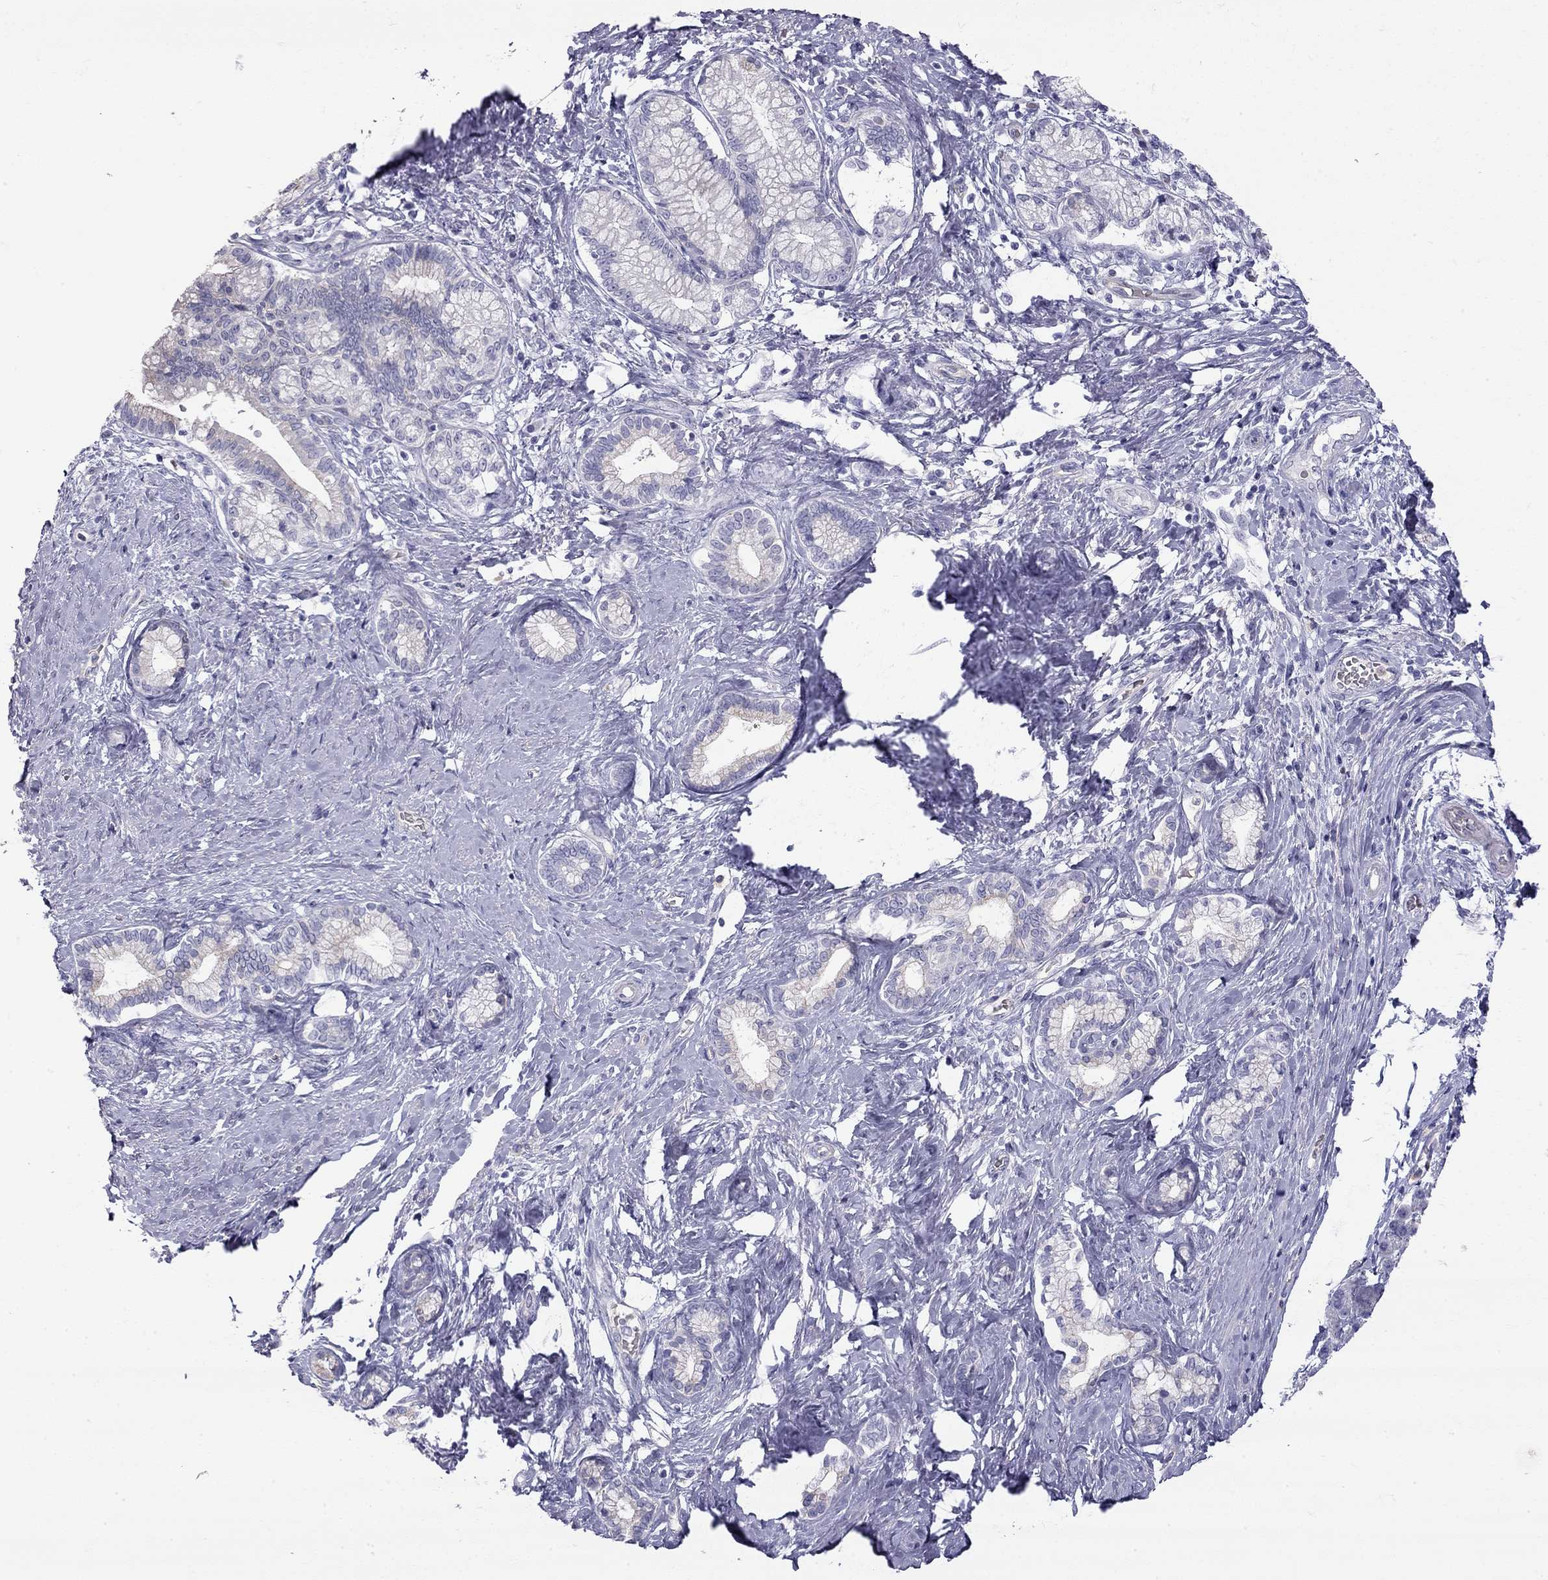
{"staining": {"intensity": "negative", "quantity": "none", "location": "none"}, "tissue": "pancreatic cancer", "cell_type": "Tumor cells", "image_type": "cancer", "snomed": [{"axis": "morphology", "description": "Adenocarcinoma, NOS"}, {"axis": "topography", "description": "Pancreas"}], "caption": "Tumor cells are negative for protein expression in human pancreatic cancer. Nuclei are stained in blue.", "gene": "TDRD6", "patient": {"sex": "female", "age": 73}}